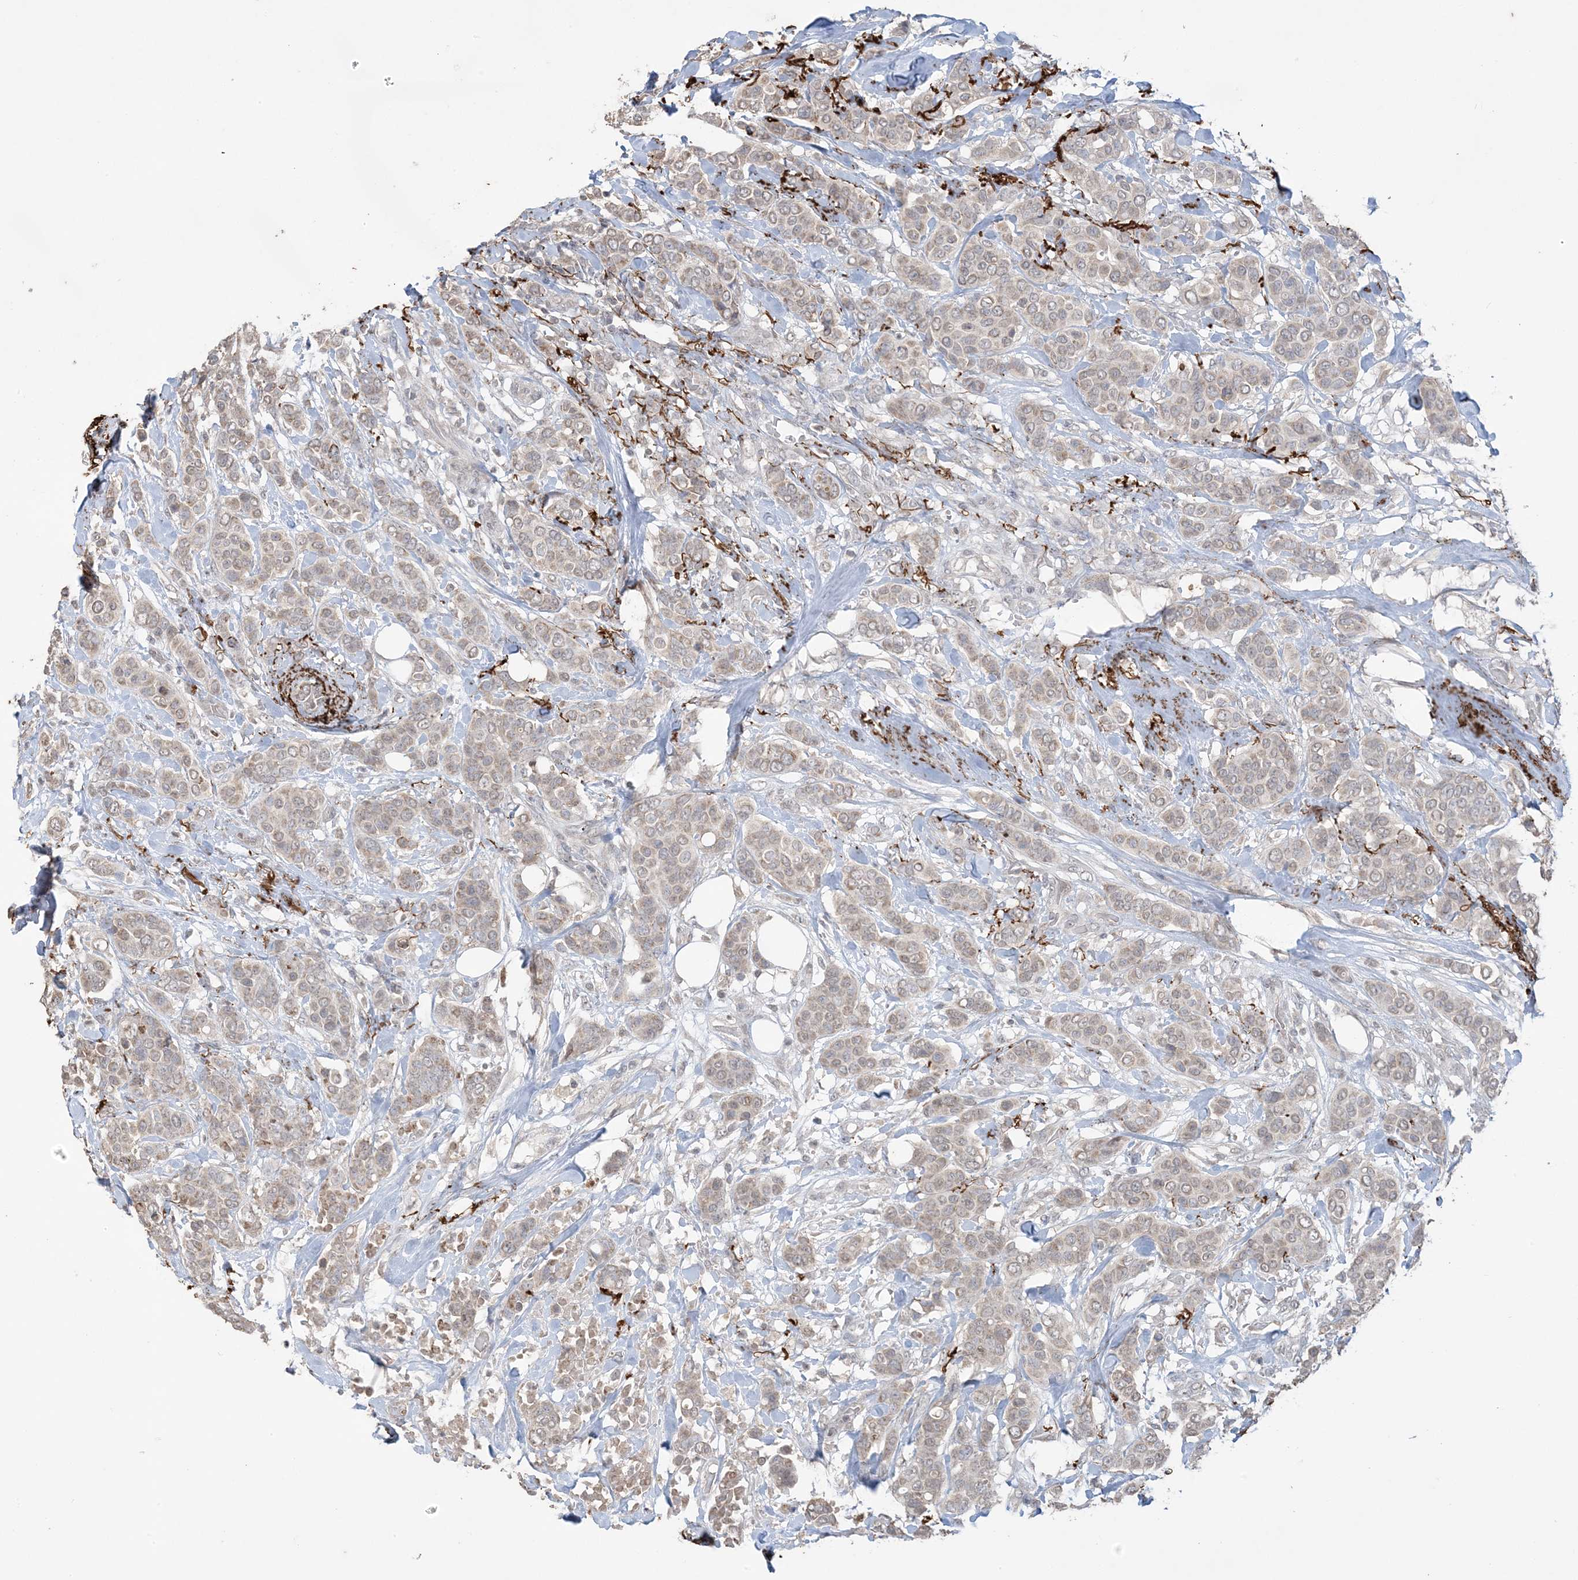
{"staining": {"intensity": "weak", "quantity": "25%-75%", "location": "cytoplasmic/membranous"}, "tissue": "breast cancer", "cell_type": "Tumor cells", "image_type": "cancer", "snomed": [{"axis": "morphology", "description": "Lobular carcinoma"}, {"axis": "topography", "description": "Breast"}], "caption": "This histopathology image exhibits immunohistochemistry staining of breast lobular carcinoma, with low weak cytoplasmic/membranous positivity in about 25%-75% of tumor cells.", "gene": "XRN1", "patient": {"sex": "female", "age": 51}}